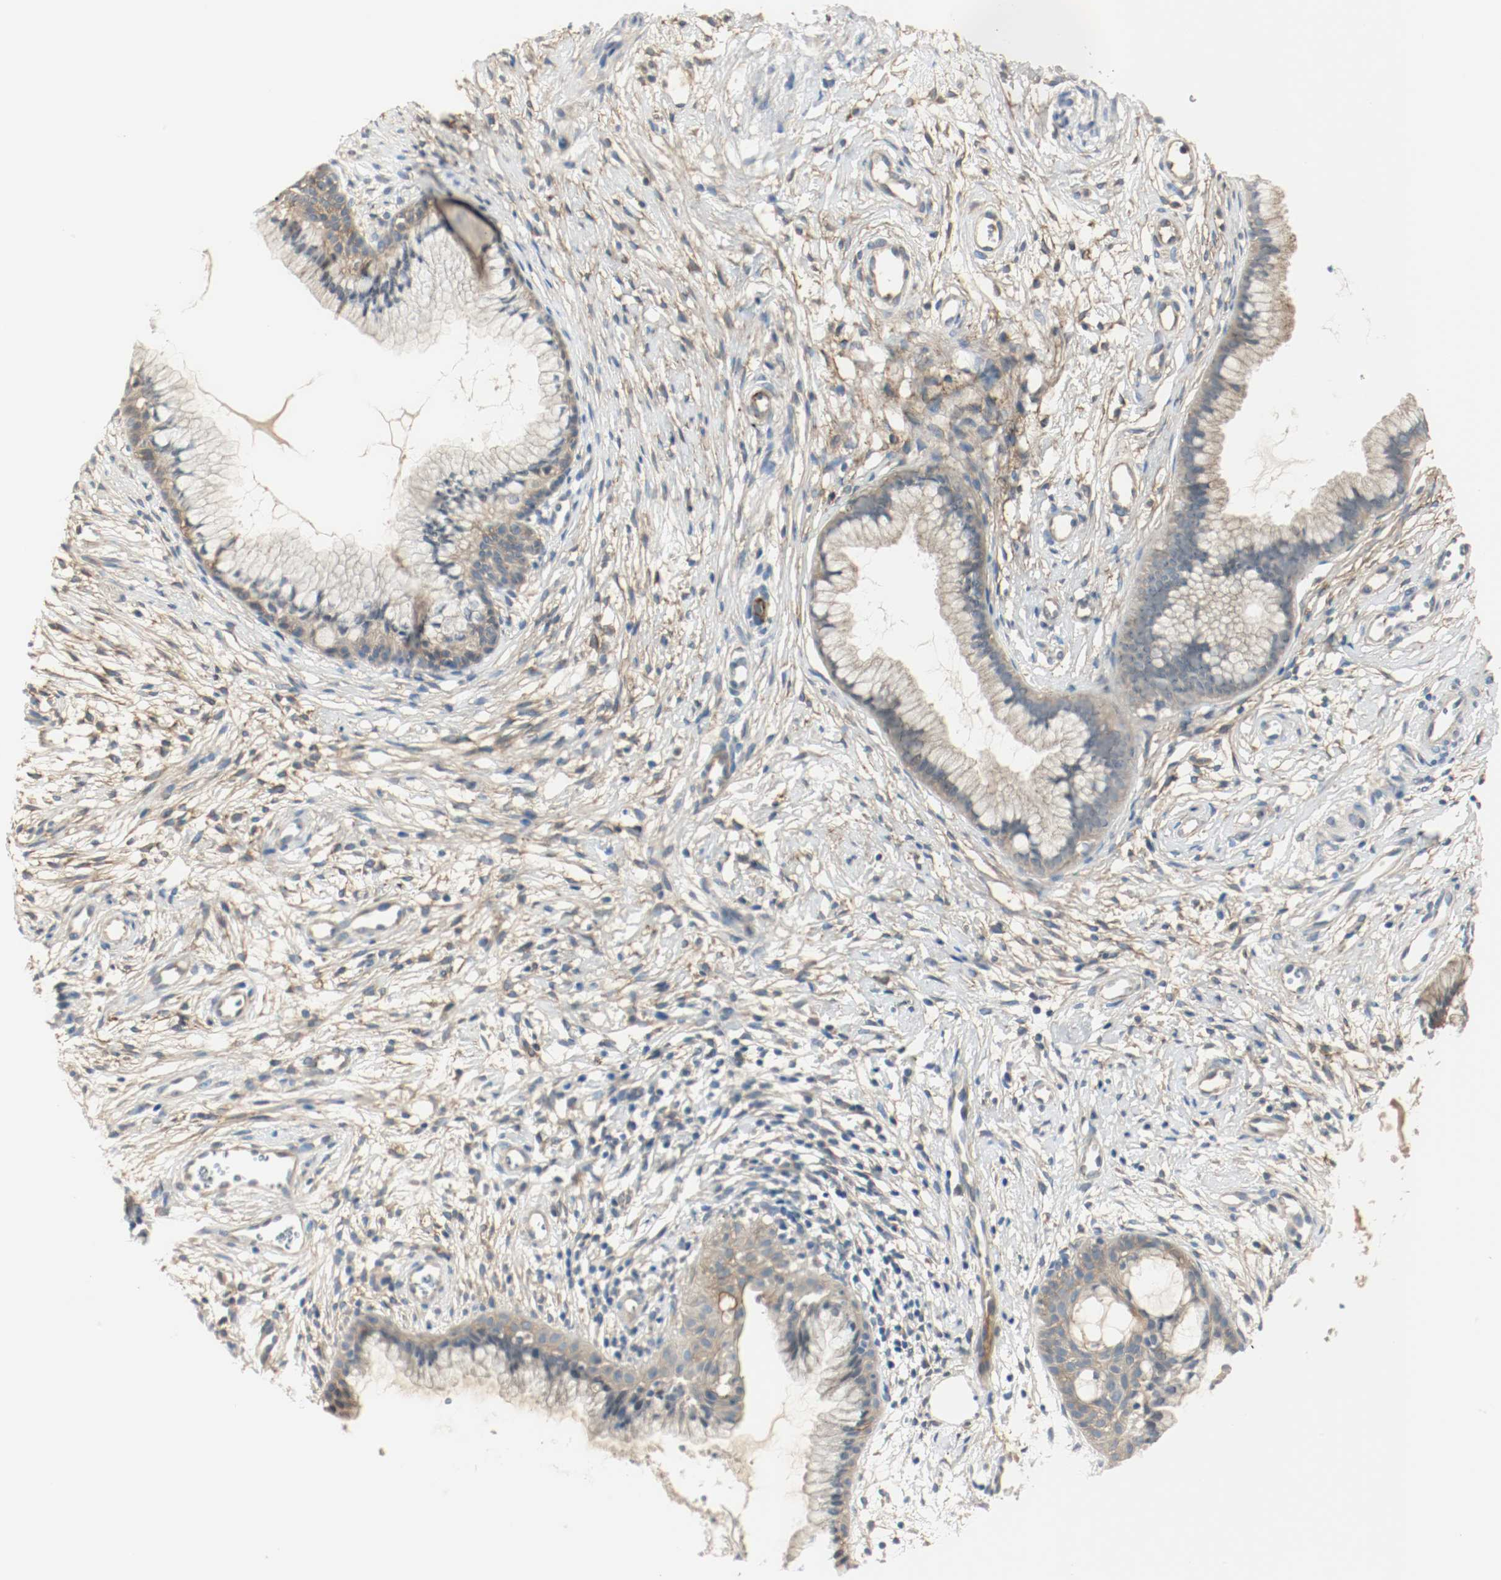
{"staining": {"intensity": "negative", "quantity": "none", "location": "none"}, "tissue": "cervix", "cell_type": "Glandular cells", "image_type": "normal", "snomed": [{"axis": "morphology", "description": "Normal tissue, NOS"}, {"axis": "topography", "description": "Cervix"}], "caption": "The image shows no staining of glandular cells in normal cervix.", "gene": "MELTF", "patient": {"sex": "female", "age": 39}}